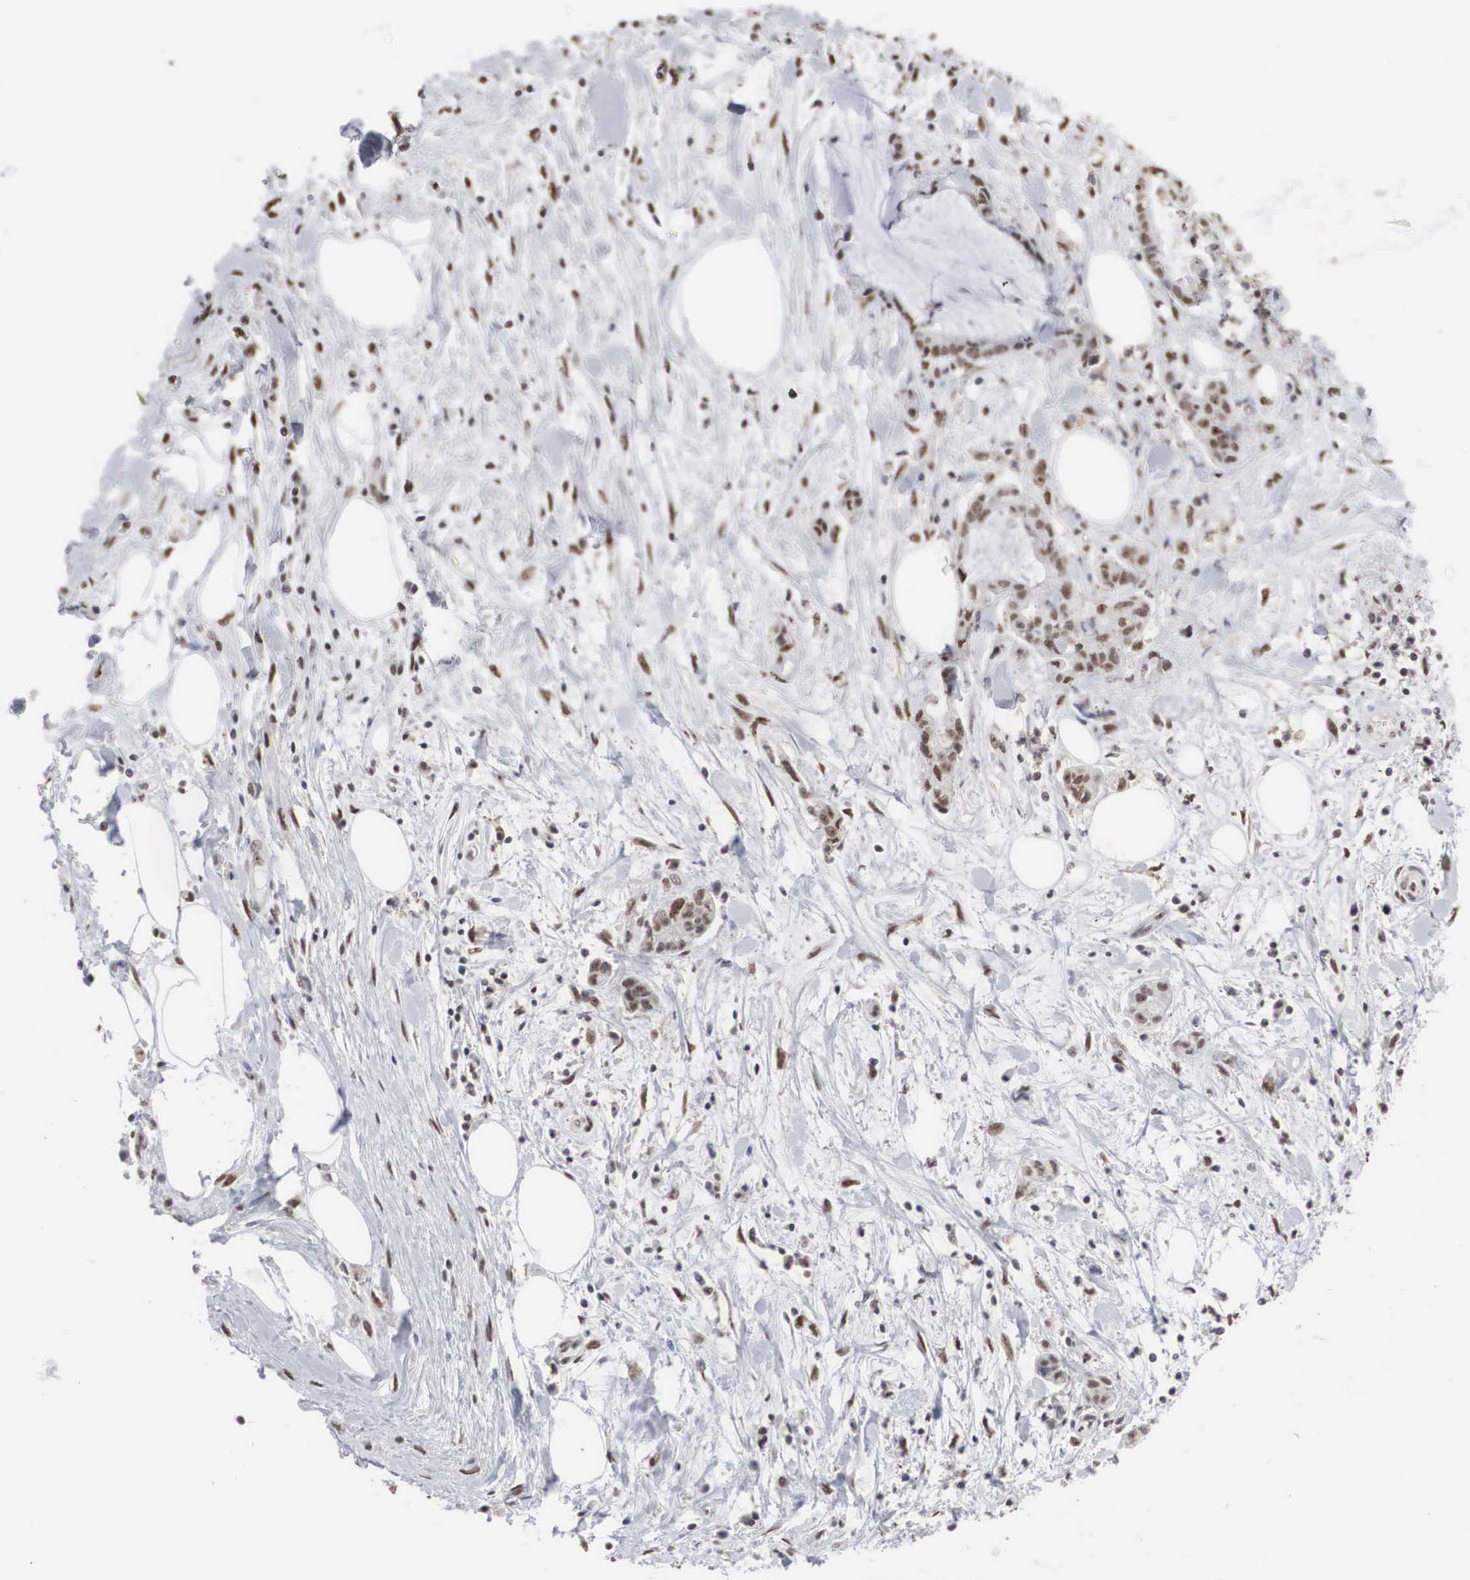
{"staining": {"intensity": "weak", "quantity": "<25%", "location": "cytoplasmic/membranous,nuclear"}, "tissue": "liver cancer", "cell_type": "Tumor cells", "image_type": "cancer", "snomed": [{"axis": "morphology", "description": "Cholangiocarcinoma"}, {"axis": "topography", "description": "Liver"}], "caption": "Immunohistochemical staining of liver cancer (cholangiocarcinoma) exhibits no significant staining in tumor cells.", "gene": "AUTS2", "patient": {"sex": "male", "age": 57}}